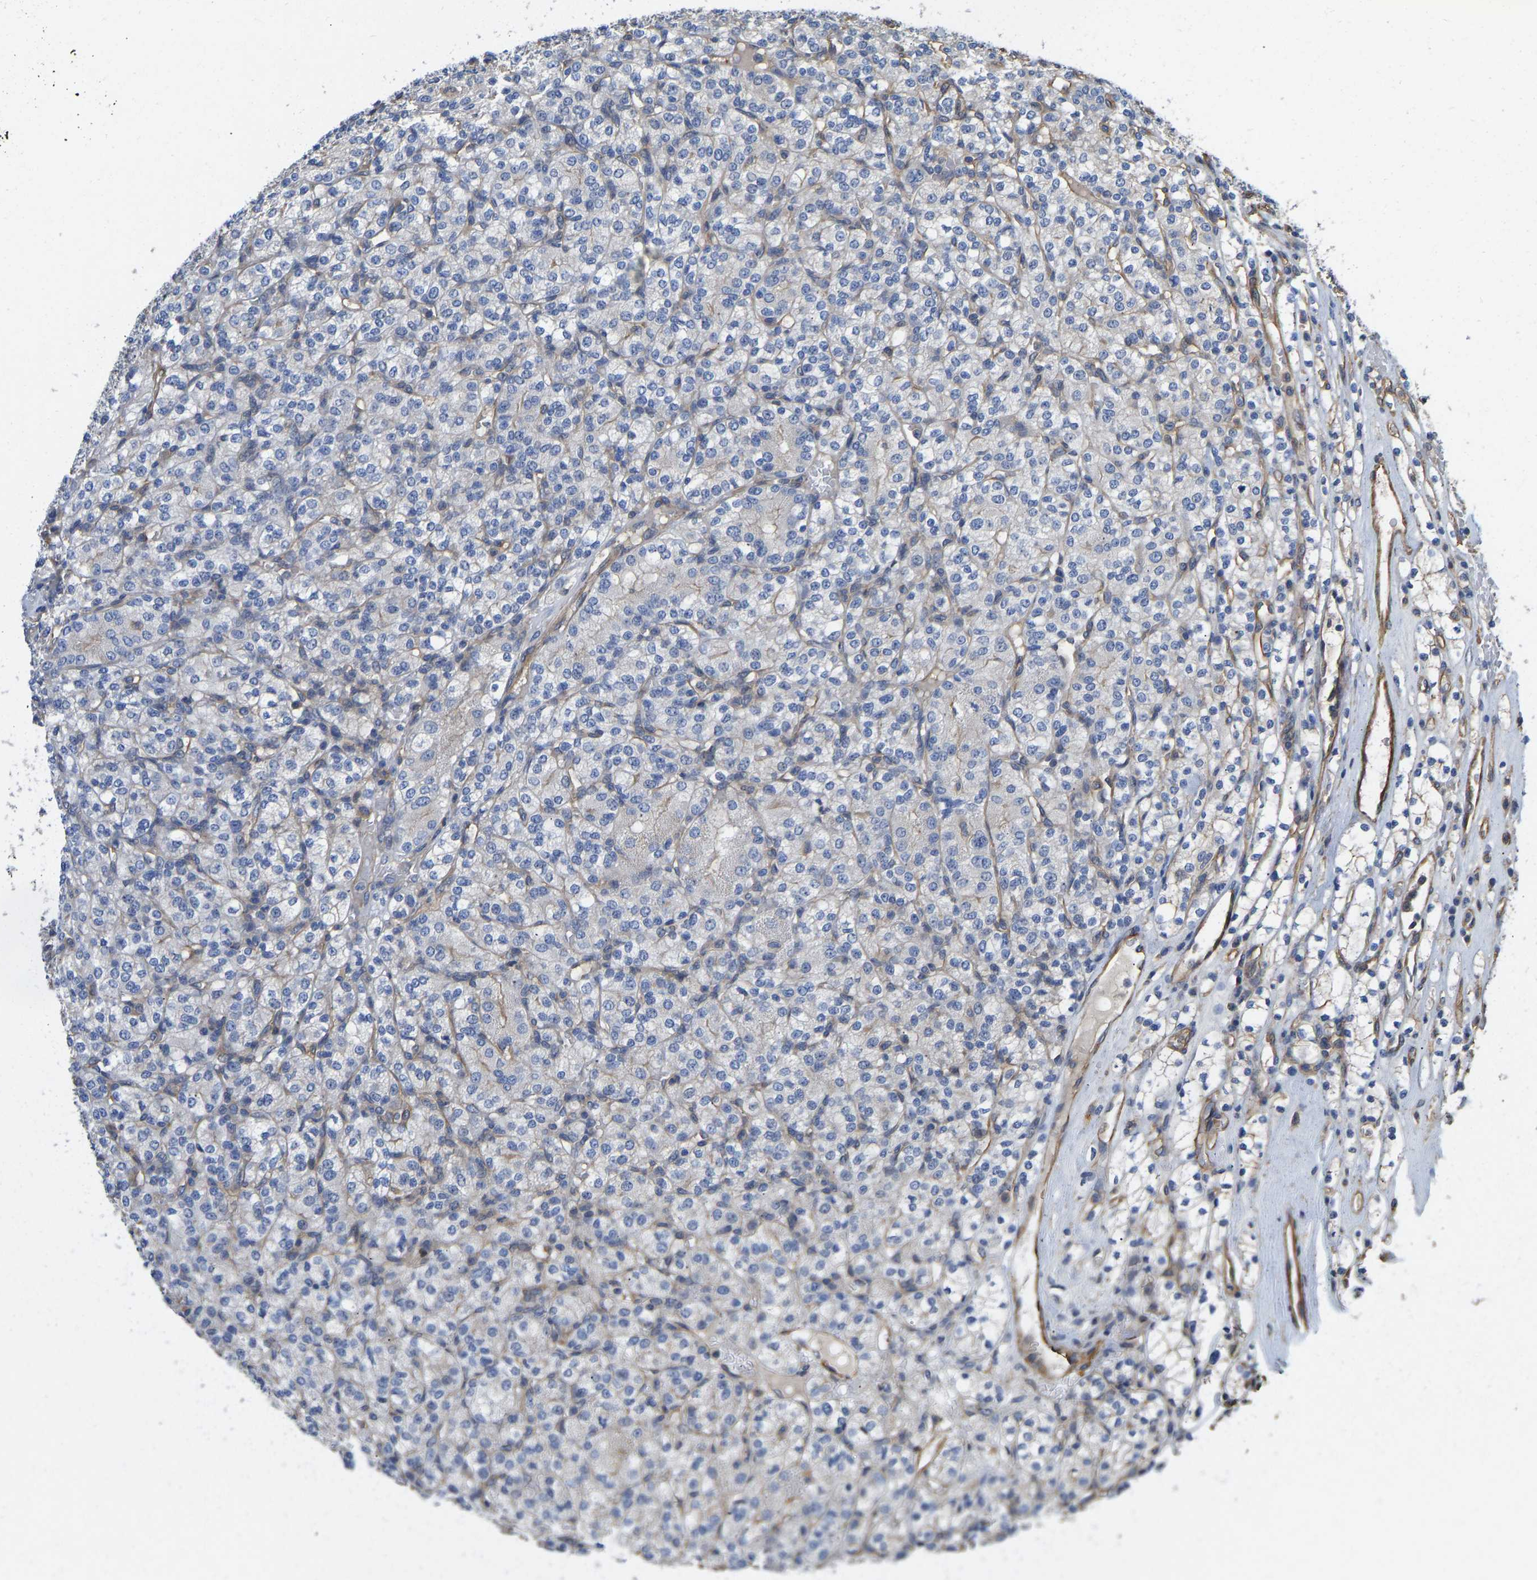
{"staining": {"intensity": "negative", "quantity": "none", "location": "none"}, "tissue": "renal cancer", "cell_type": "Tumor cells", "image_type": "cancer", "snomed": [{"axis": "morphology", "description": "Adenocarcinoma, NOS"}, {"axis": "topography", "description": "Kidney"}], "caption": "Protein analysis of renal cancer (adenocarcinoma) exhibits no significant expression in tumor cells.", "gene": "ELMO2", "patient": {"sex": "male", "age": 77}}